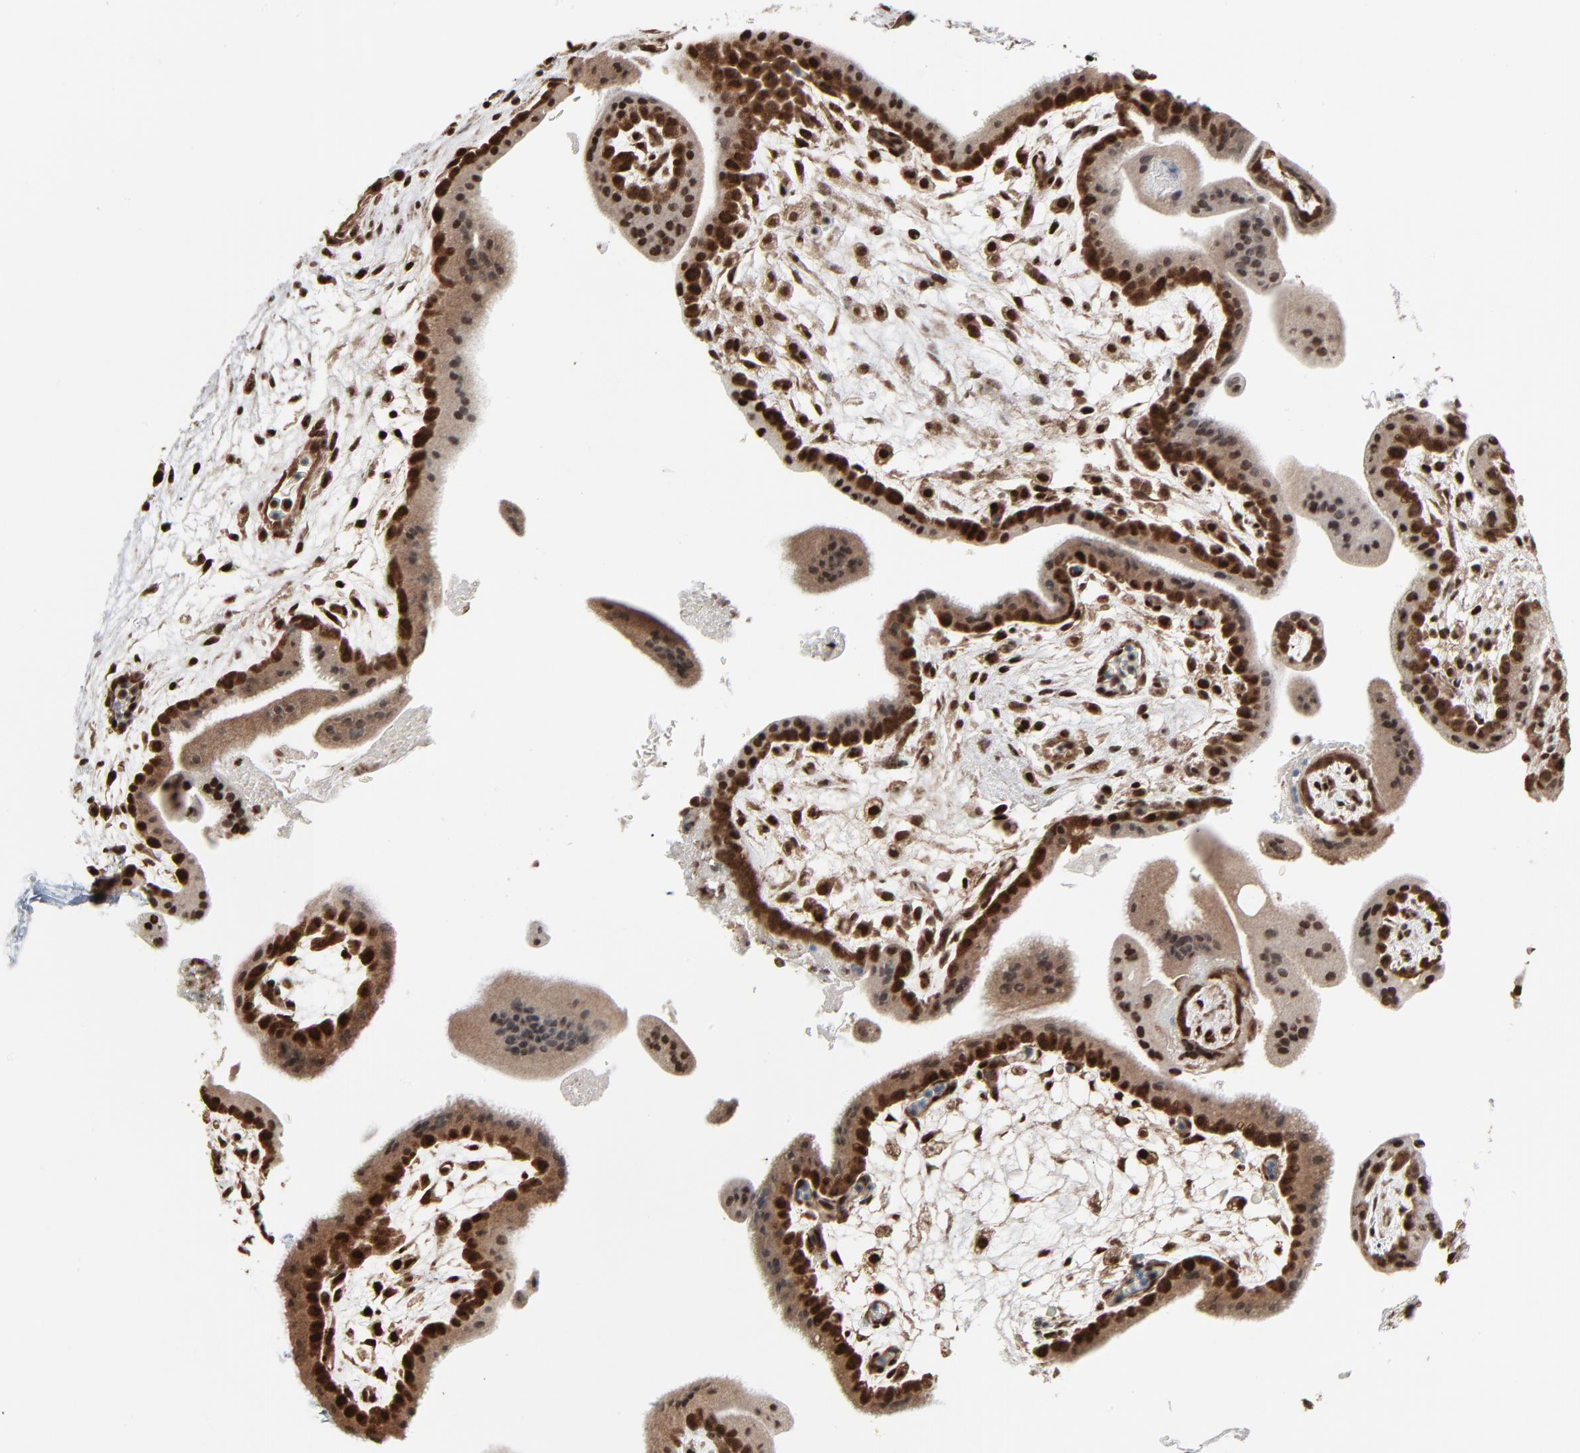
{"staining": {"intensity": "strong", "quantity": ">75%", "location": "nuclear"}, "tissue": "placenta", "cell_type": "Decidual cells", "image_type": "normal", "snomed": [{"axis": "morphology", "description": "Normal tissue, NOS"}, {"axis": "topography", "description": "Placenta"}], "caption": "Immunohistochemistry (DAB (3,3'-diaminobenzidine)) staining of unremarkable placenta exhibits strong nuclear protein expression in approximately >75% of decidual cells. (IHC, brightfield microscopy, high magnification).", "gene": "MEIS2", "patient": {"sex": "female", "age": 35}}